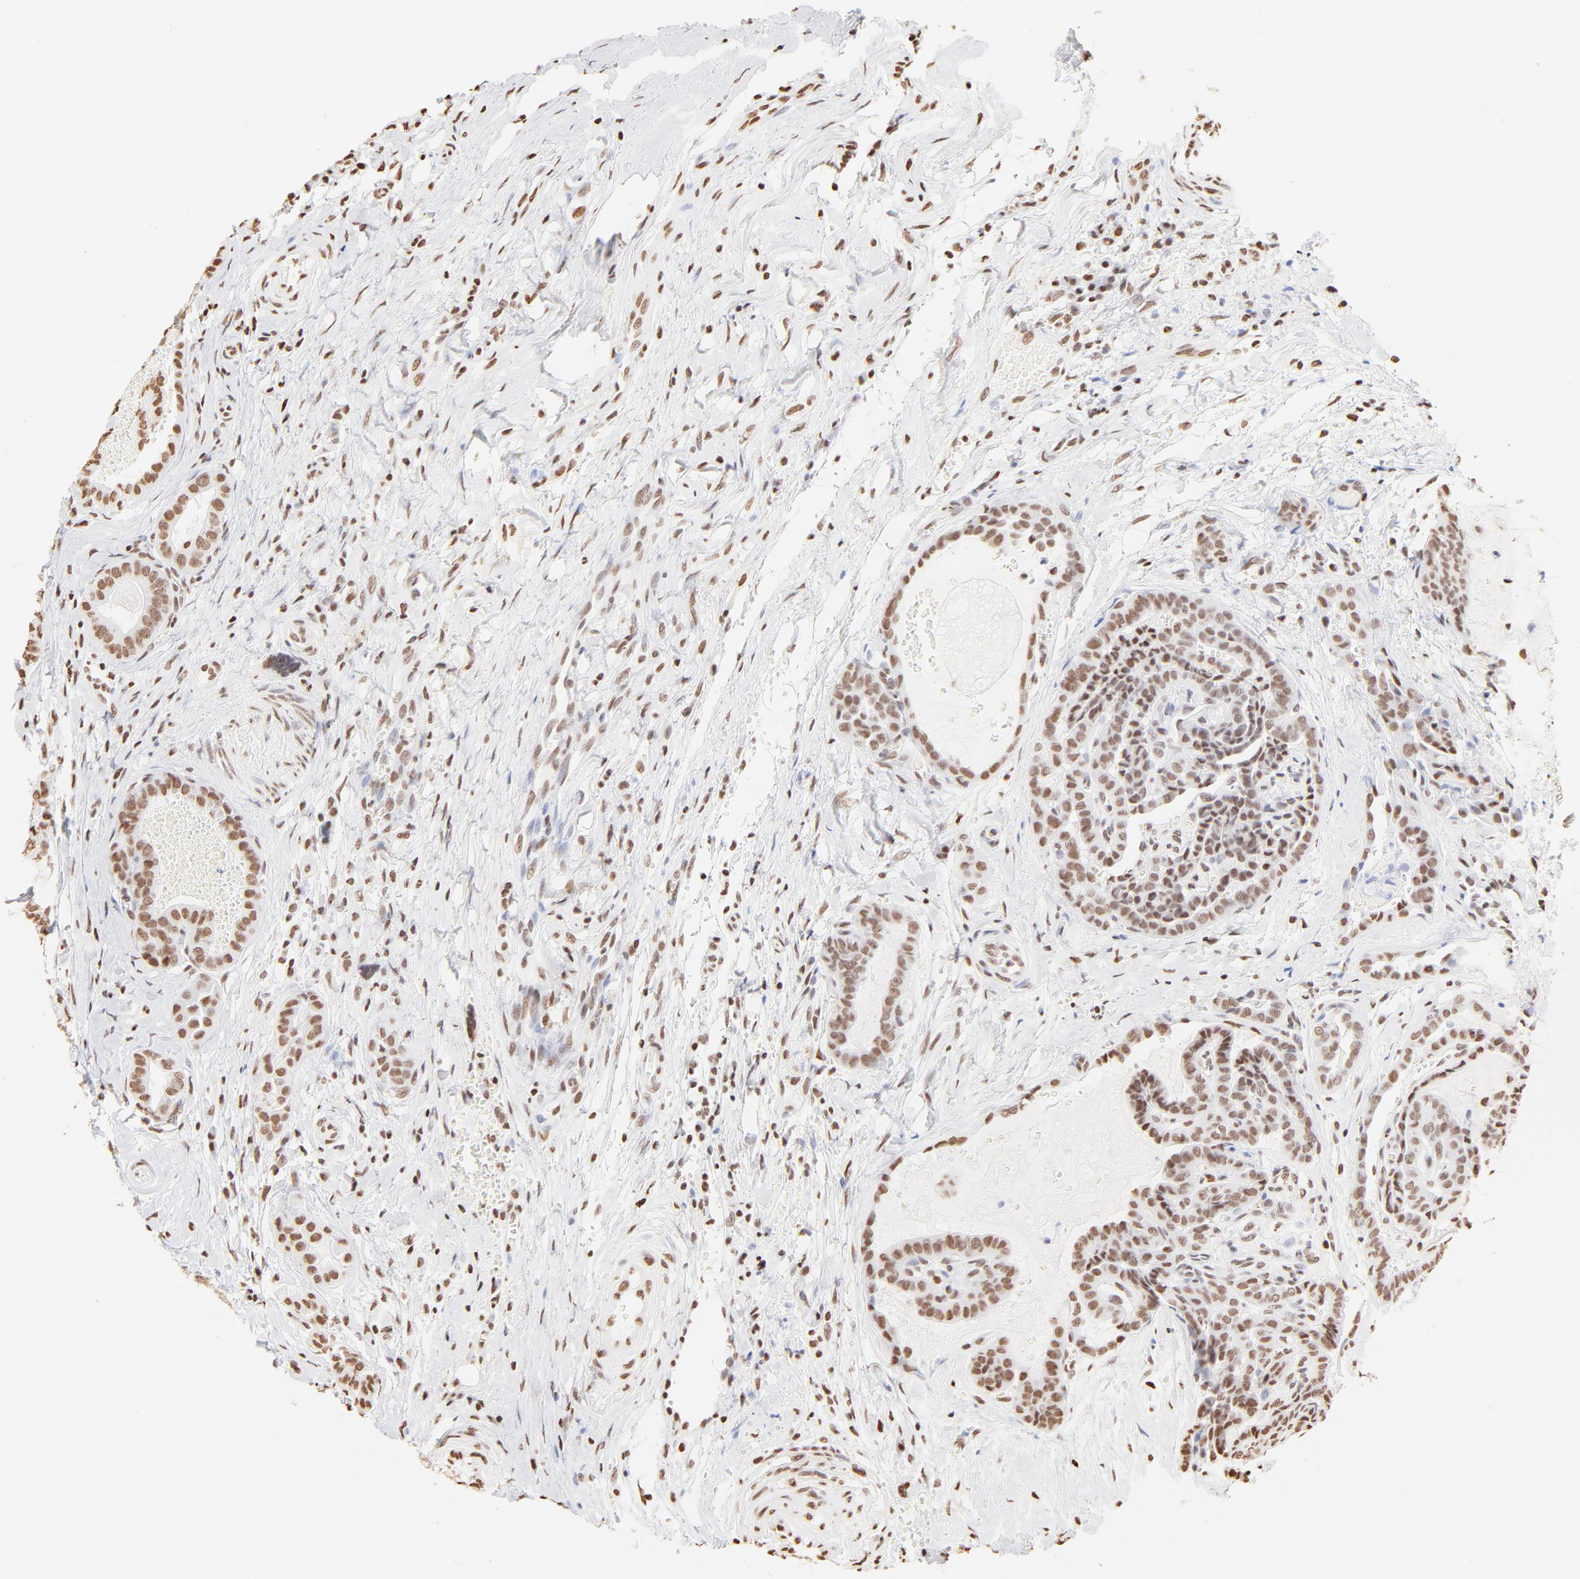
{"staining": {"intensity": "moderate", "quantity": ">75%", "location": "nuclear"}, "tissue": "thyroid cancer", "cell_type": "Tumor cells", "image_type": "cancer", "snomed": [{"axis": "morphology", "description": "Carcinoma, NOS"}, {"axis": "topography", "description": "Thyroid gland"}], "caption": "Protein analysis of carcinoma (thyroid) tissue displays moderate nuclear expression in about >75% of tumor cells. The staining was performed using DAB (3,3'-diaminobenzidine), with brown indicating positive protein expression. Nuclei are stained blue with hematoxylin.", "gene": "ZNF540", "patient": {"sex": "female", "age": 91}}